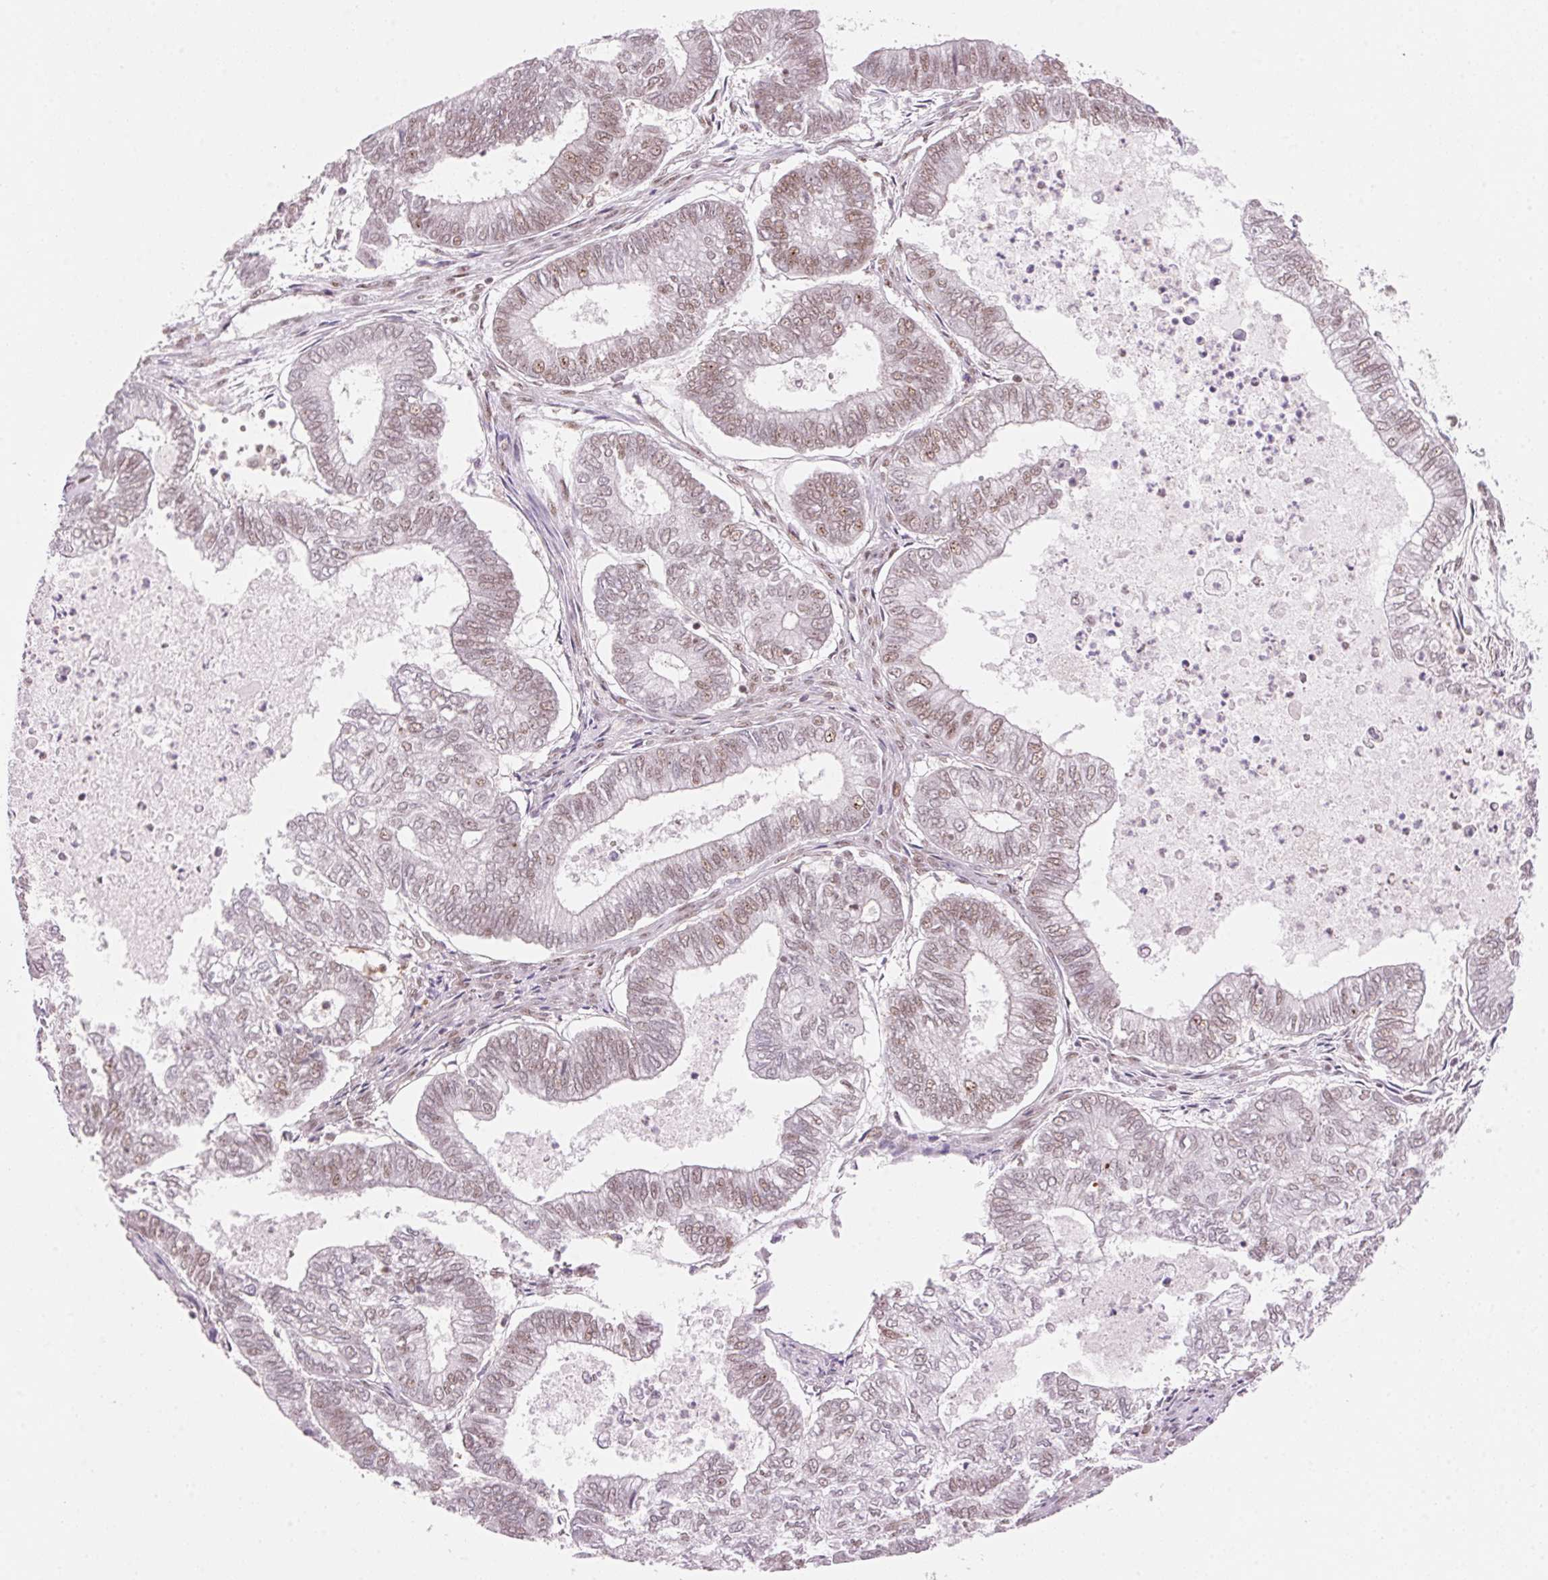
{"staining": {"intensity": "weak", "quantity": "25%-75%", "location": "nuclear"}, "tissue": "ovarian cancer", "cell_type": "Tumor cells", "image_type": "cancer", "snomed": [{"axis": "morphology", "description": "Carcinoma, endometroid"}, {"axis": "topography", "description": "Ovary"}], "caption": "About 25%-75% of tumor cells in human ovarian cancer (endometroid carcinoma) show weak nuclear protein expression as visualized by brown immunohistochemical staining.", "gene": "HNRNPDL", "patient": {"sex": "female", "age": 64}}